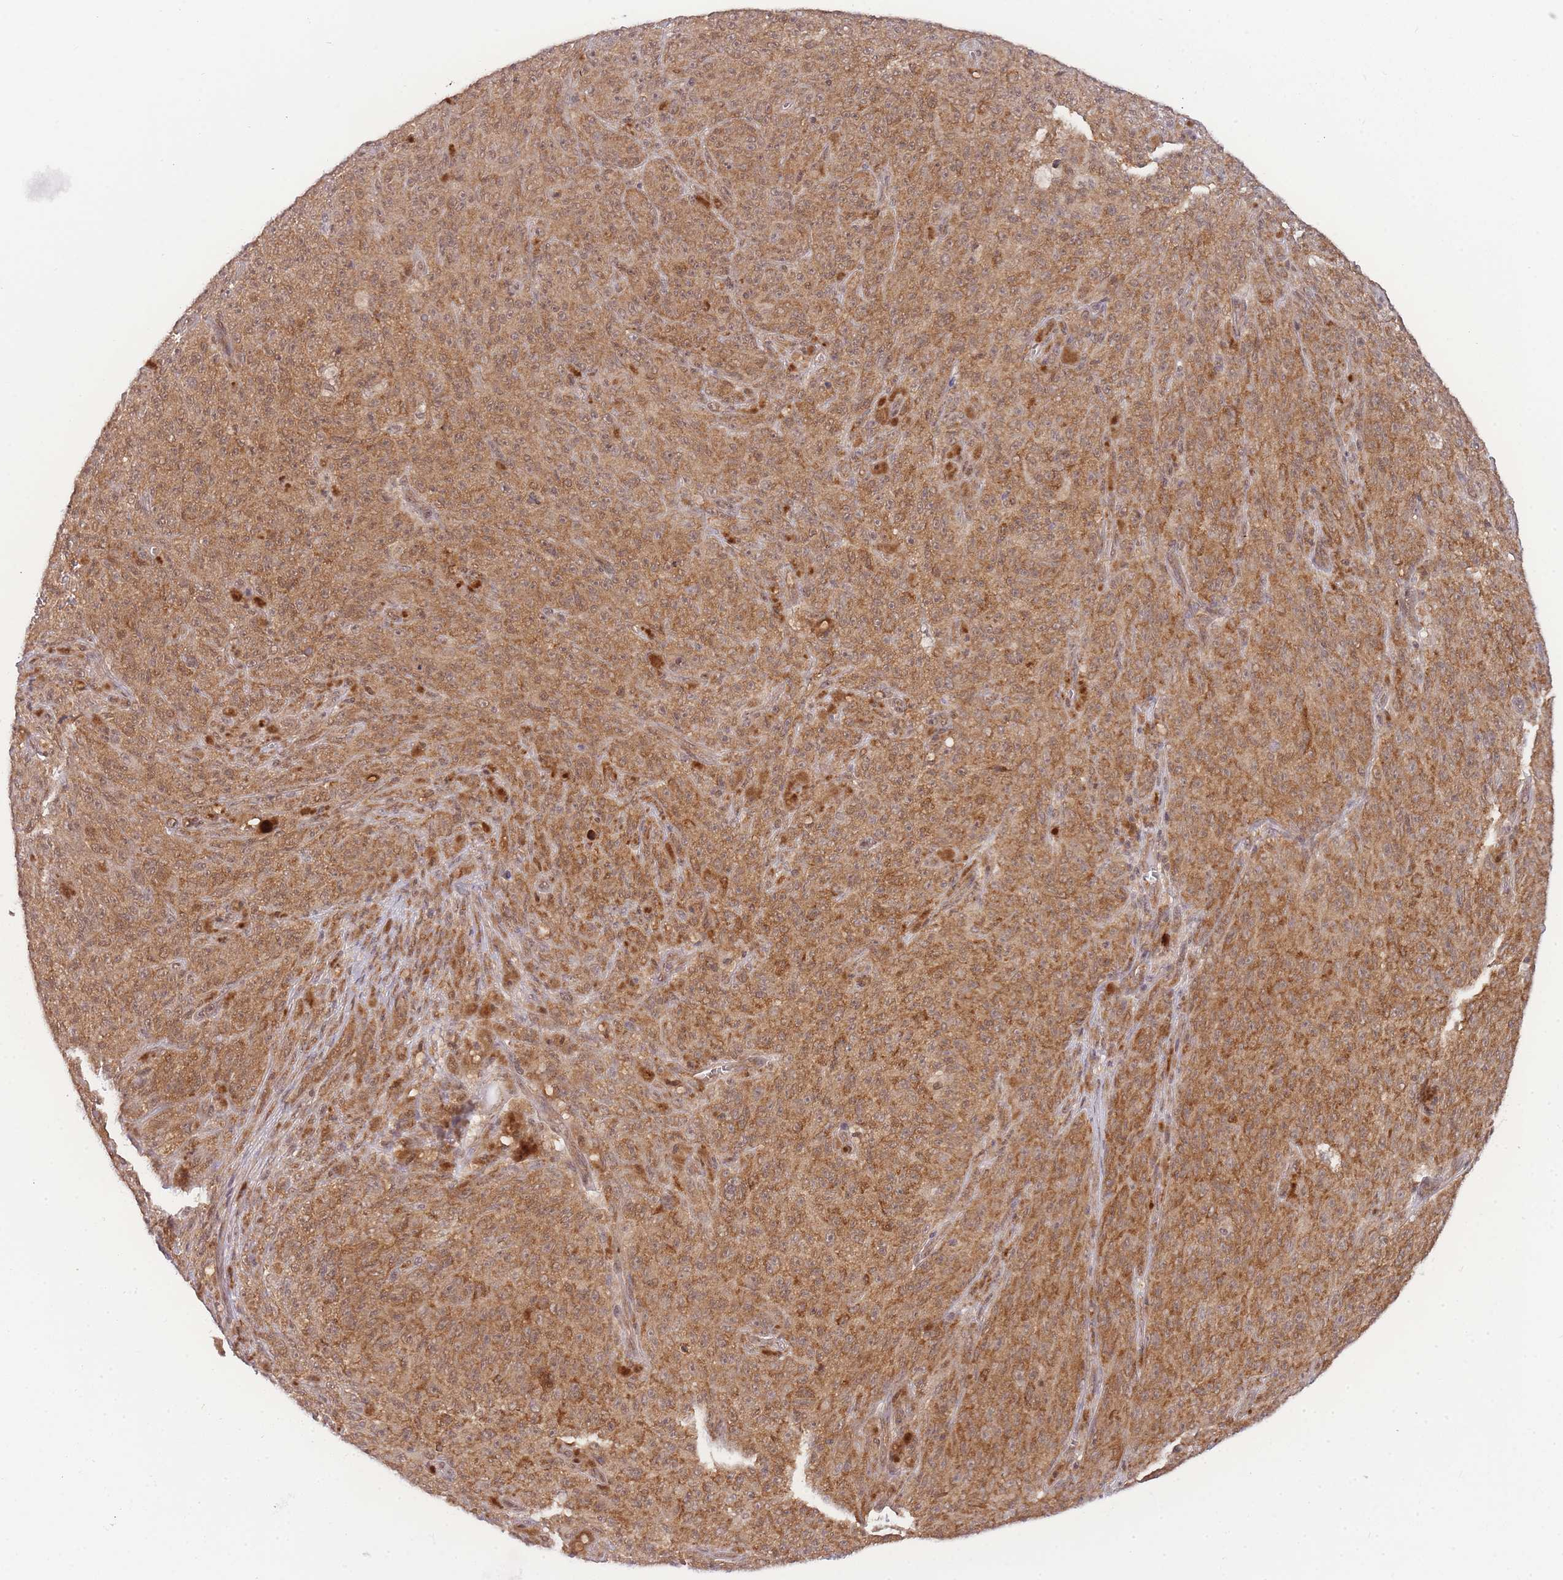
{"staining": {"intensity": "moderate", "quantity": ">75%", "location": "cytoplasmic/membranous"}, "tissue": "melanoma", "cell_type": "Tumor cells", "image_type": "cancer", "snomed": [{"axis": "morphology", "description": "Malignant melanoma, NOS"}, {"axis": "topography", "description": "Skin"}], "caption": "Immunohistochemistry of melanoma shows medium levels of moderate cytoplasmic/membranous expression in approximately >75% of tumor cells.", "gene": "KIAA1191", "patient": {"sex": "female", "age": 82}}